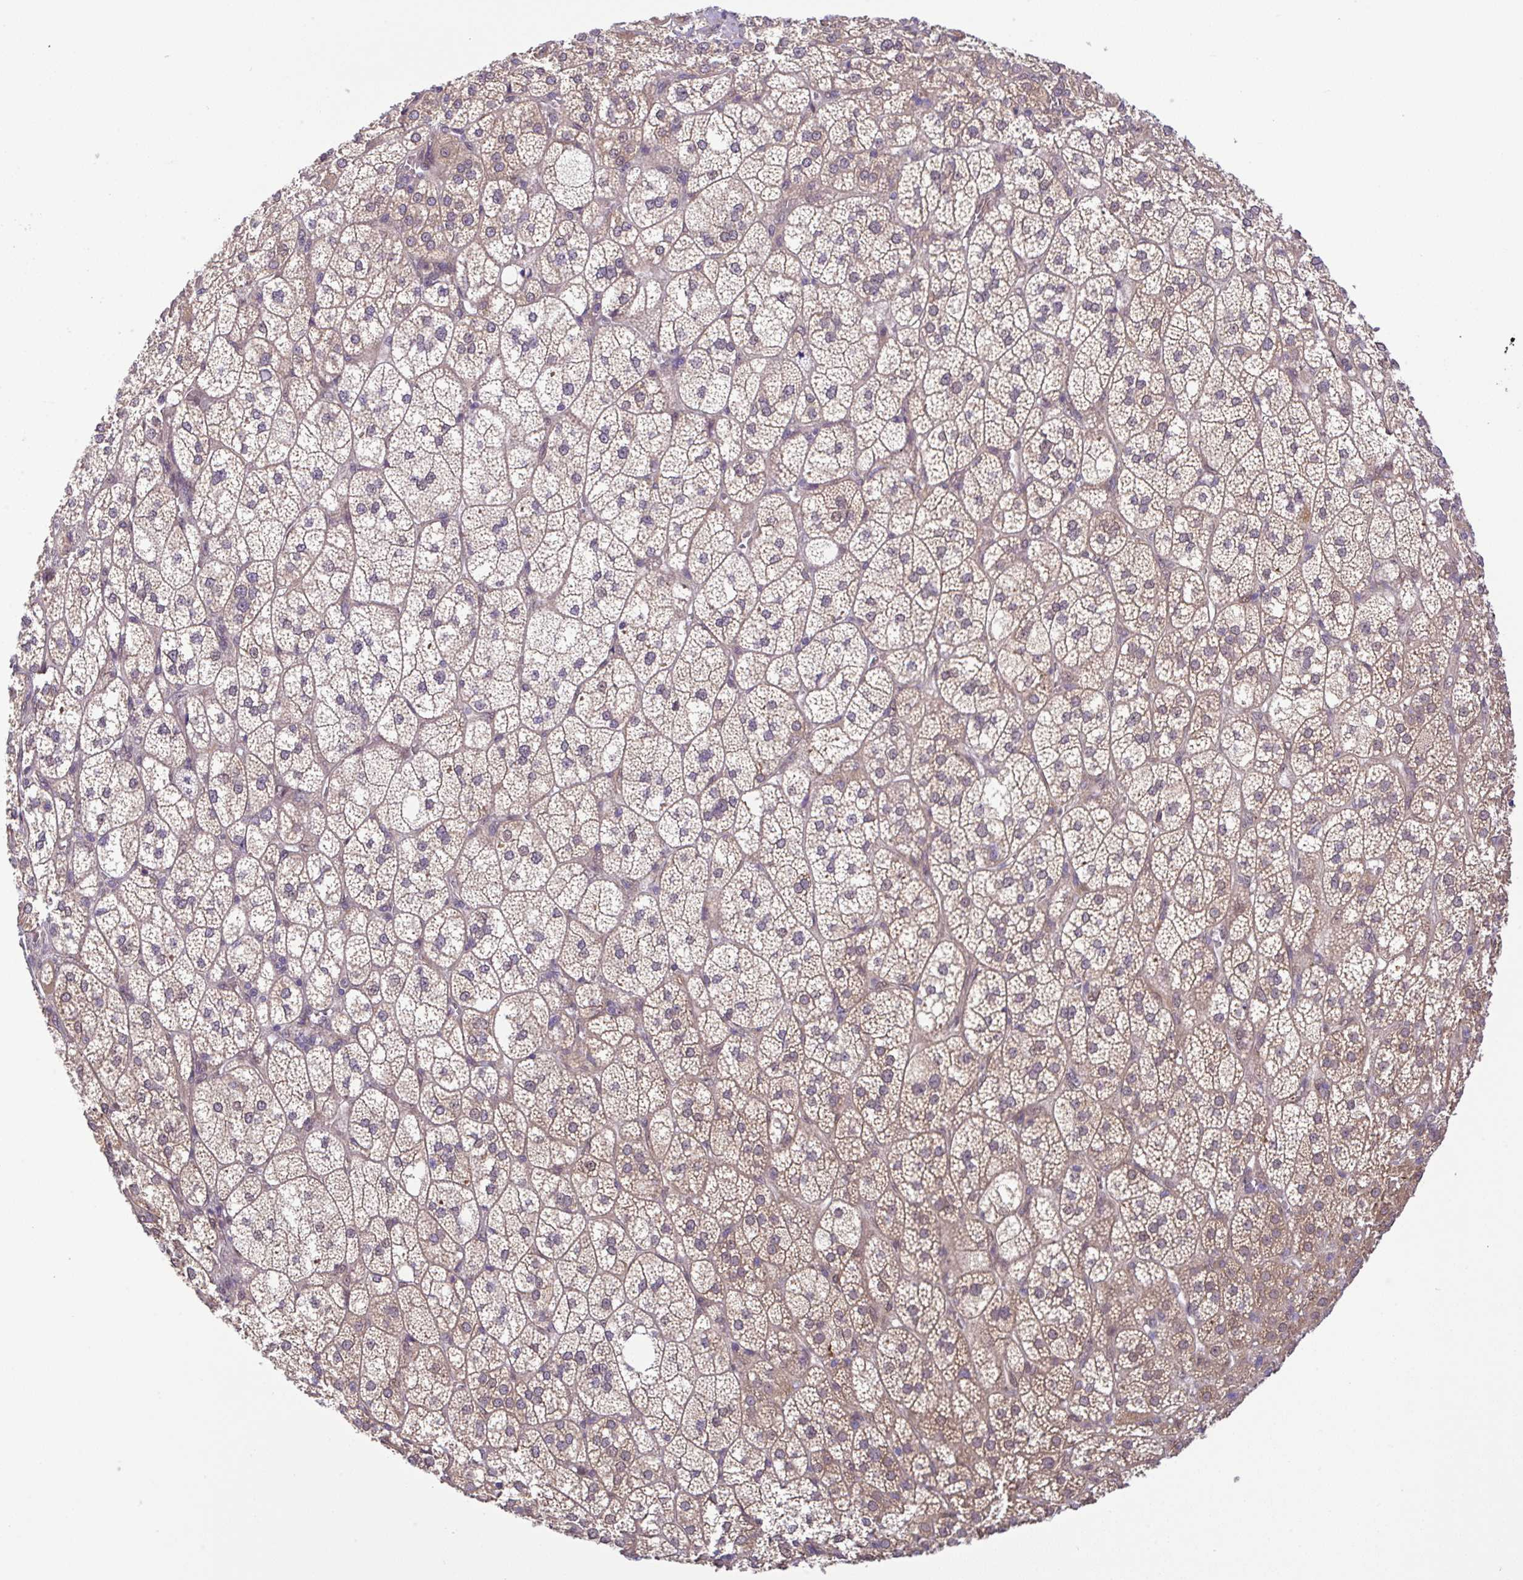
{"staining": {"intensity": "moderate", "quantity": ">75%", "location": "cytoplasmic/membranous"}, "tissue": "adrenal gland", "cell_type": "Glandular cells", "image_type": "normal", "snomed": [{"axis": "morphology", "description": "Normal tissue, NOS"}, {"axis": "topography", "description": "Adrenal gland"}], "caption": "Immunohistochemistry staining of benign adrenal gland, which exhibits medium levels of moderate cytoplasmic/membranous staining in about >75% of glandular cells indicating moderate cytoplasmic/membranous protein staining. The staining was performed using DAB (brown) for protein detection and nuclei were counterstained in hematoxylin (blue).", "gene": "UBE4A", "patient": {"sex": "female", "age": 60}}